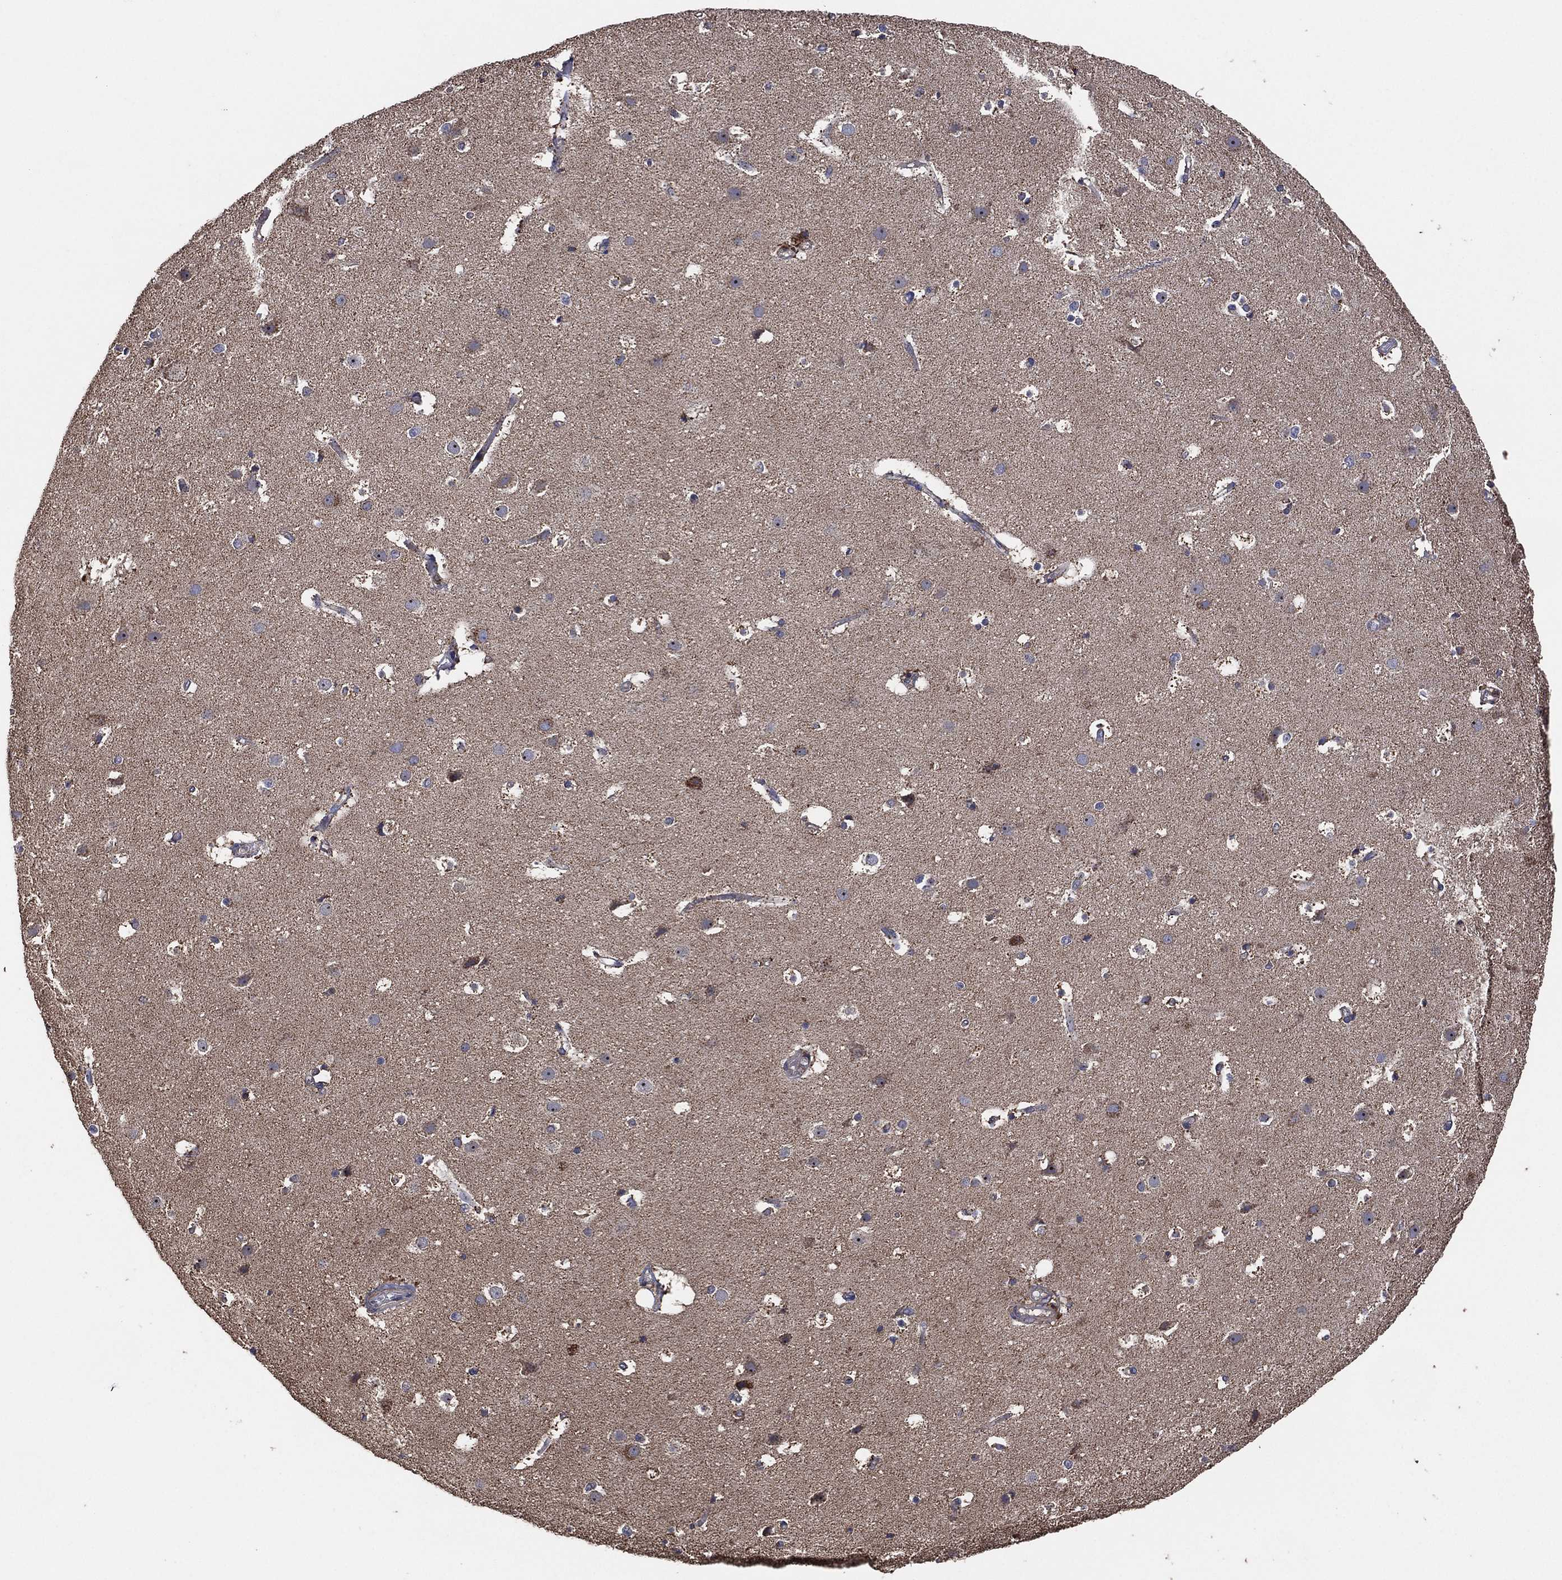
{"staining": {"intensity": "weak", "quantity": "<25%", "location": "cytoplasmic/membranous"}, "tissue": "cerebral cortex", "cell_type": "Endothelial cells", "image_type": "normal", "snomed": [{"axis": "morphology", "description": "Normal tissue, NOS"}, {"axis": "topography", "description": "Cerebral cortex"}], "caption": "Immunohistochemical staining of unremarkable cerebral cortex demonstrates no significant positivity in endothelial cells. (Brightfield microscopy of DAB IHC at high magnification).", "gene": "LIMD1", "patient": {"sex": "female", "age": 52}}